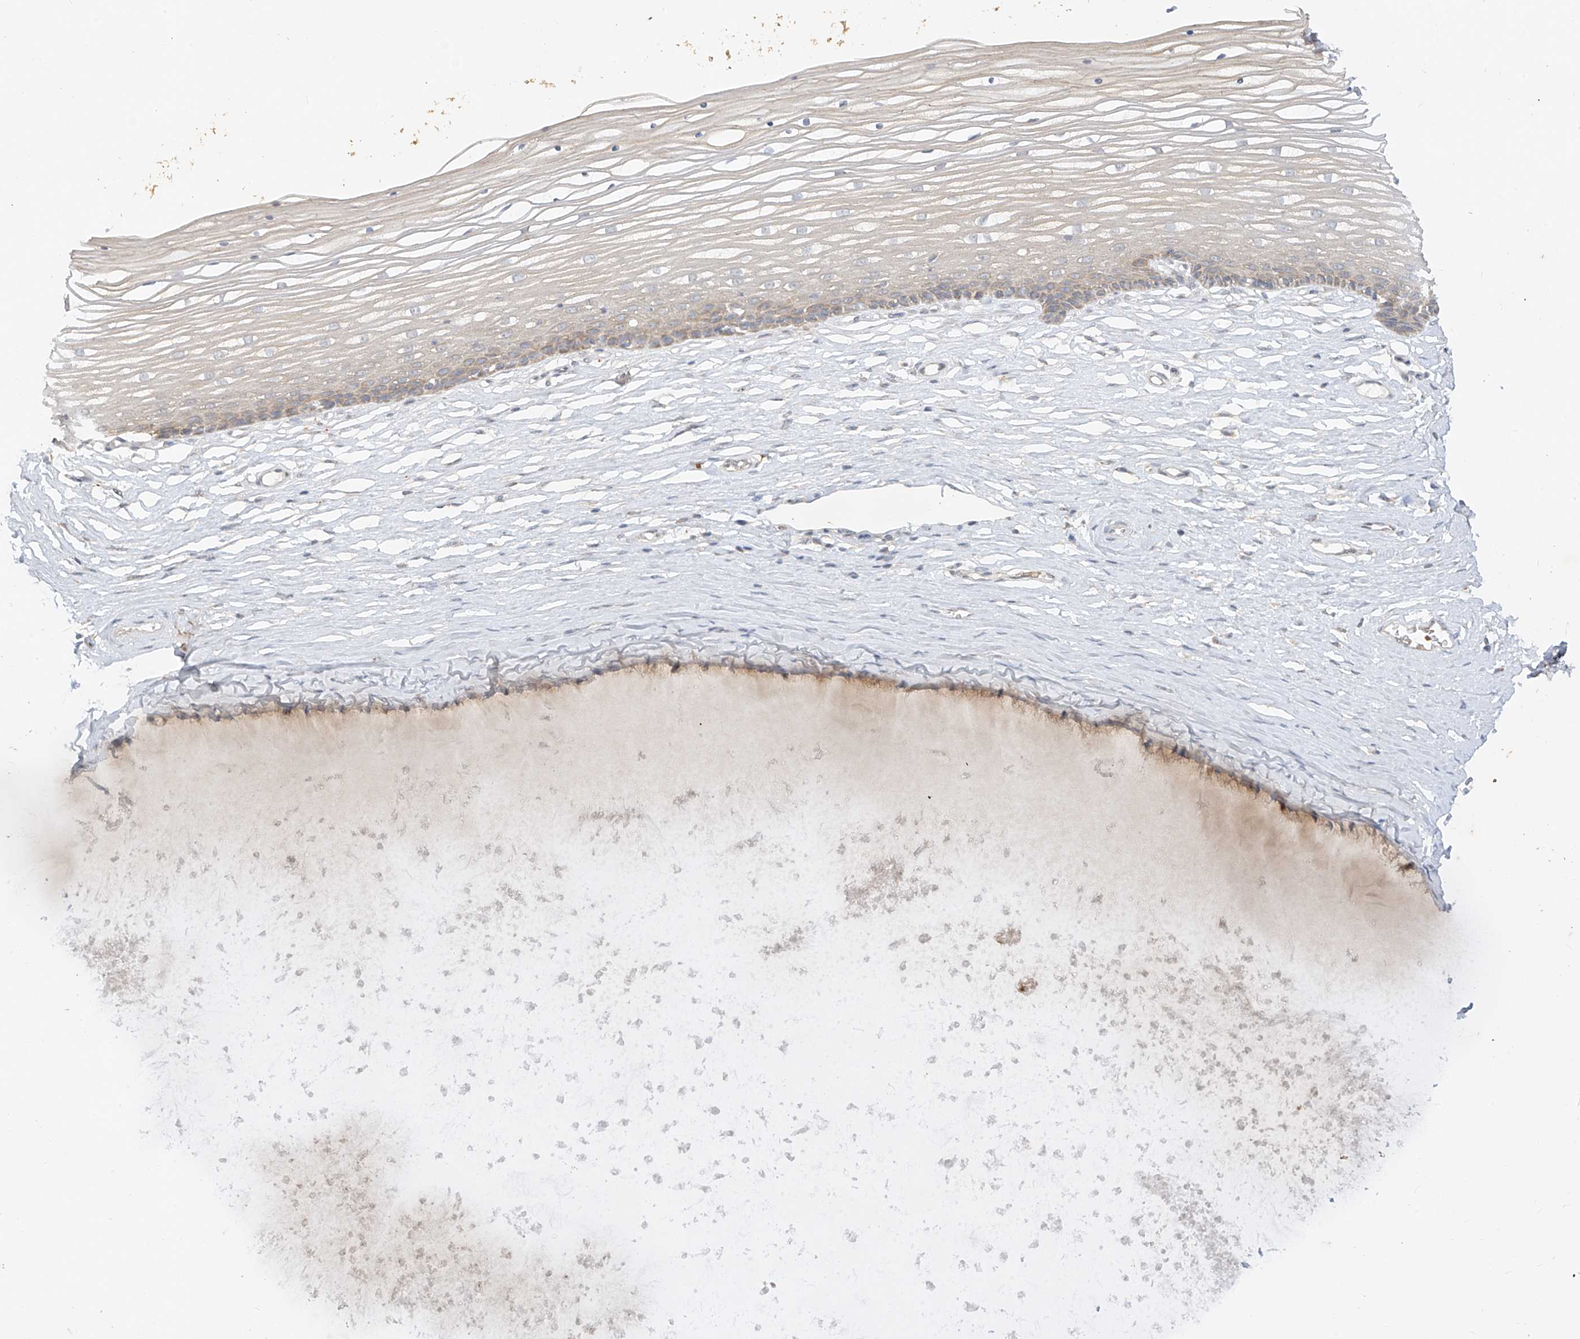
{"staining": {"intensity": "weak", "quantity": "25%-75%", "location": "cytoplasmic/membranous"}, "tissue": "vagina", "cell_type": "Squamous epithelial cells", "image_type": "normal", "snomed": [{"axis": "morphology", "description": "Normal tissue, NOS"}, {"axis": "topography", "description": "Vagina"}, {"axis": "topography", "description": "Cervix"}], "caption": "About 25%-75% of squamous epithelial cells in benign human vagina exhibit weak cytoplasmic/membranous protein expression as visualized by brown immunohistochemical staining.", "gene": "MTUS2", "patient": {"sex": "female", "age": 40}}